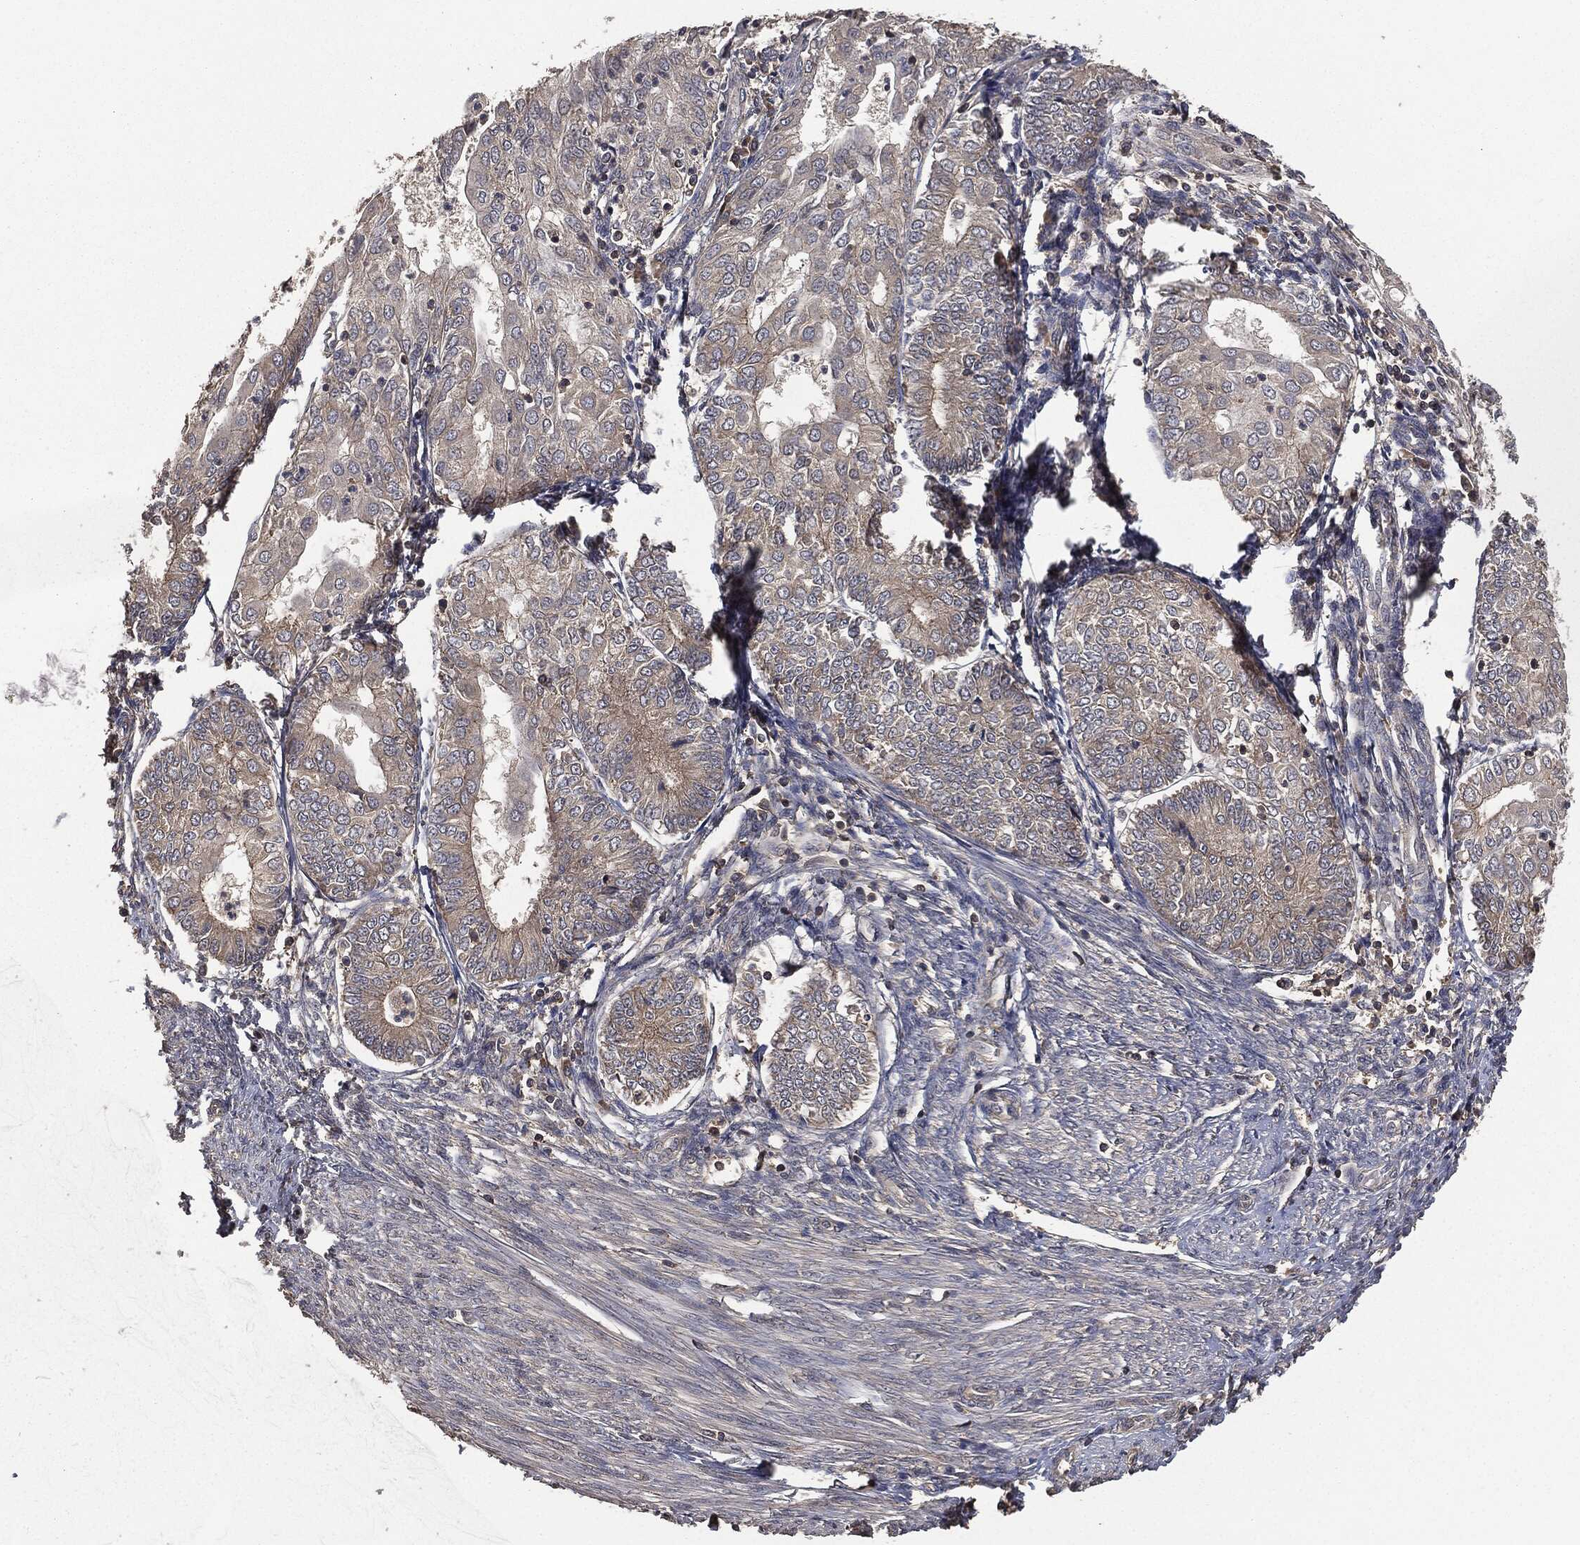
{"staining": {"intensity": "negative", "quantity": "none", "location": "none"}, "tissue": "endometrial cancer", "cell_type": "Tumor cells", "image_type": "cancer", "snomed": [{"axis": "morphology", "description": "Adenocarcinoma, NOS"}, {"axis": "topography", "description": "Endometrium"}], "caption": "An immunohistochemistry photomicrograph of adenocarcinoma (endometrial) is shown. There is no staining in tumor cells of adenocarcinoma (endometrial). The staining is performed using DAB brown chromogen with nuclei counter-stained in using hematoxylin.", "gene": "ERBIN", "patient": {"sex": "female", "age": 68}}